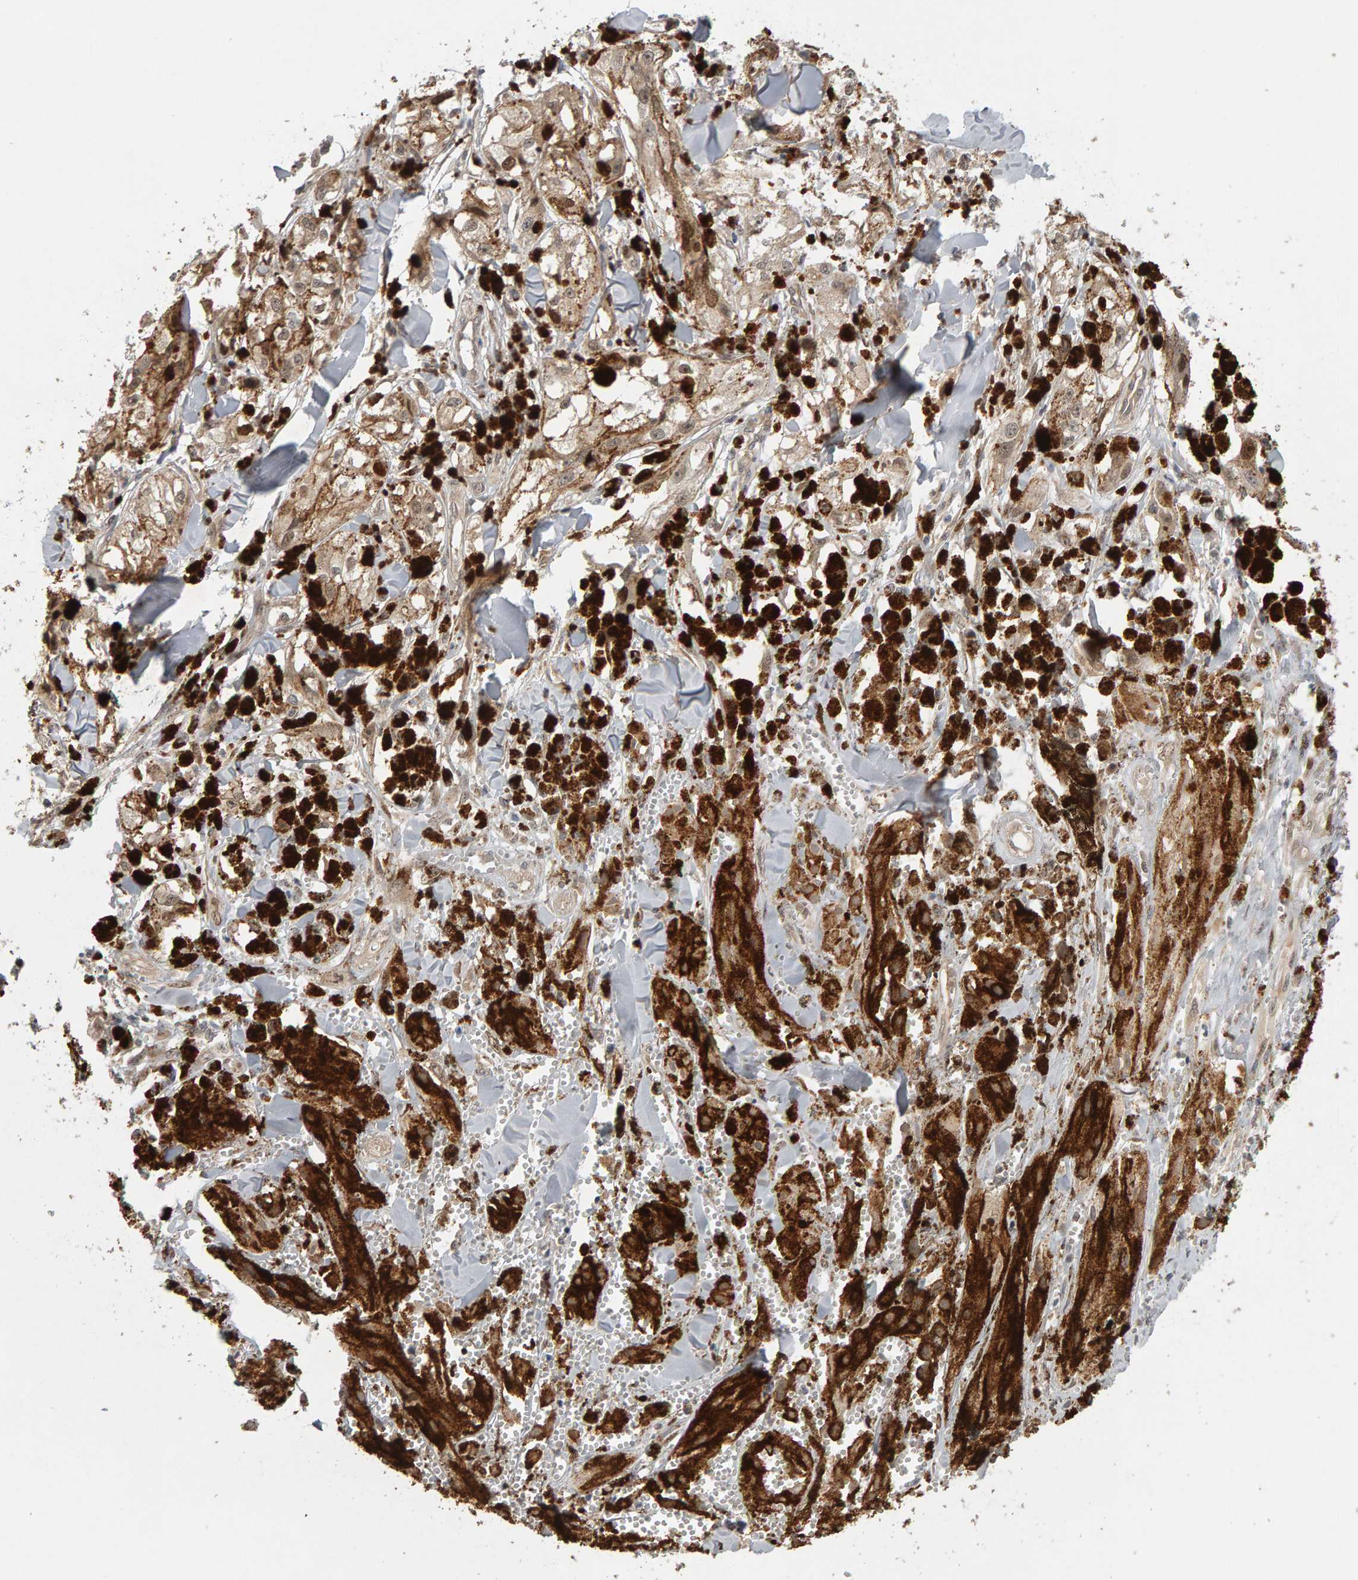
{"staining": {"intensity": "weak", "quantity": "25%-75%", "location": "cytoplasmic/membranous"}, "tissue": "melanoma", "cell_type": "Tumor cells", "image_type": "cancer", "snomed": [{"axis": "morphology", "description": "Malignant melanoma, NOS"}, {"axis": "topography", "description": "Skin"}], "caption": "The immunohistochemical stain shows weak cytoplasmic/membranous positivity in tumor cells of melanoma tissue.", "gene": "CDCA5", "patient": {"sex": "male", "age": 88}}